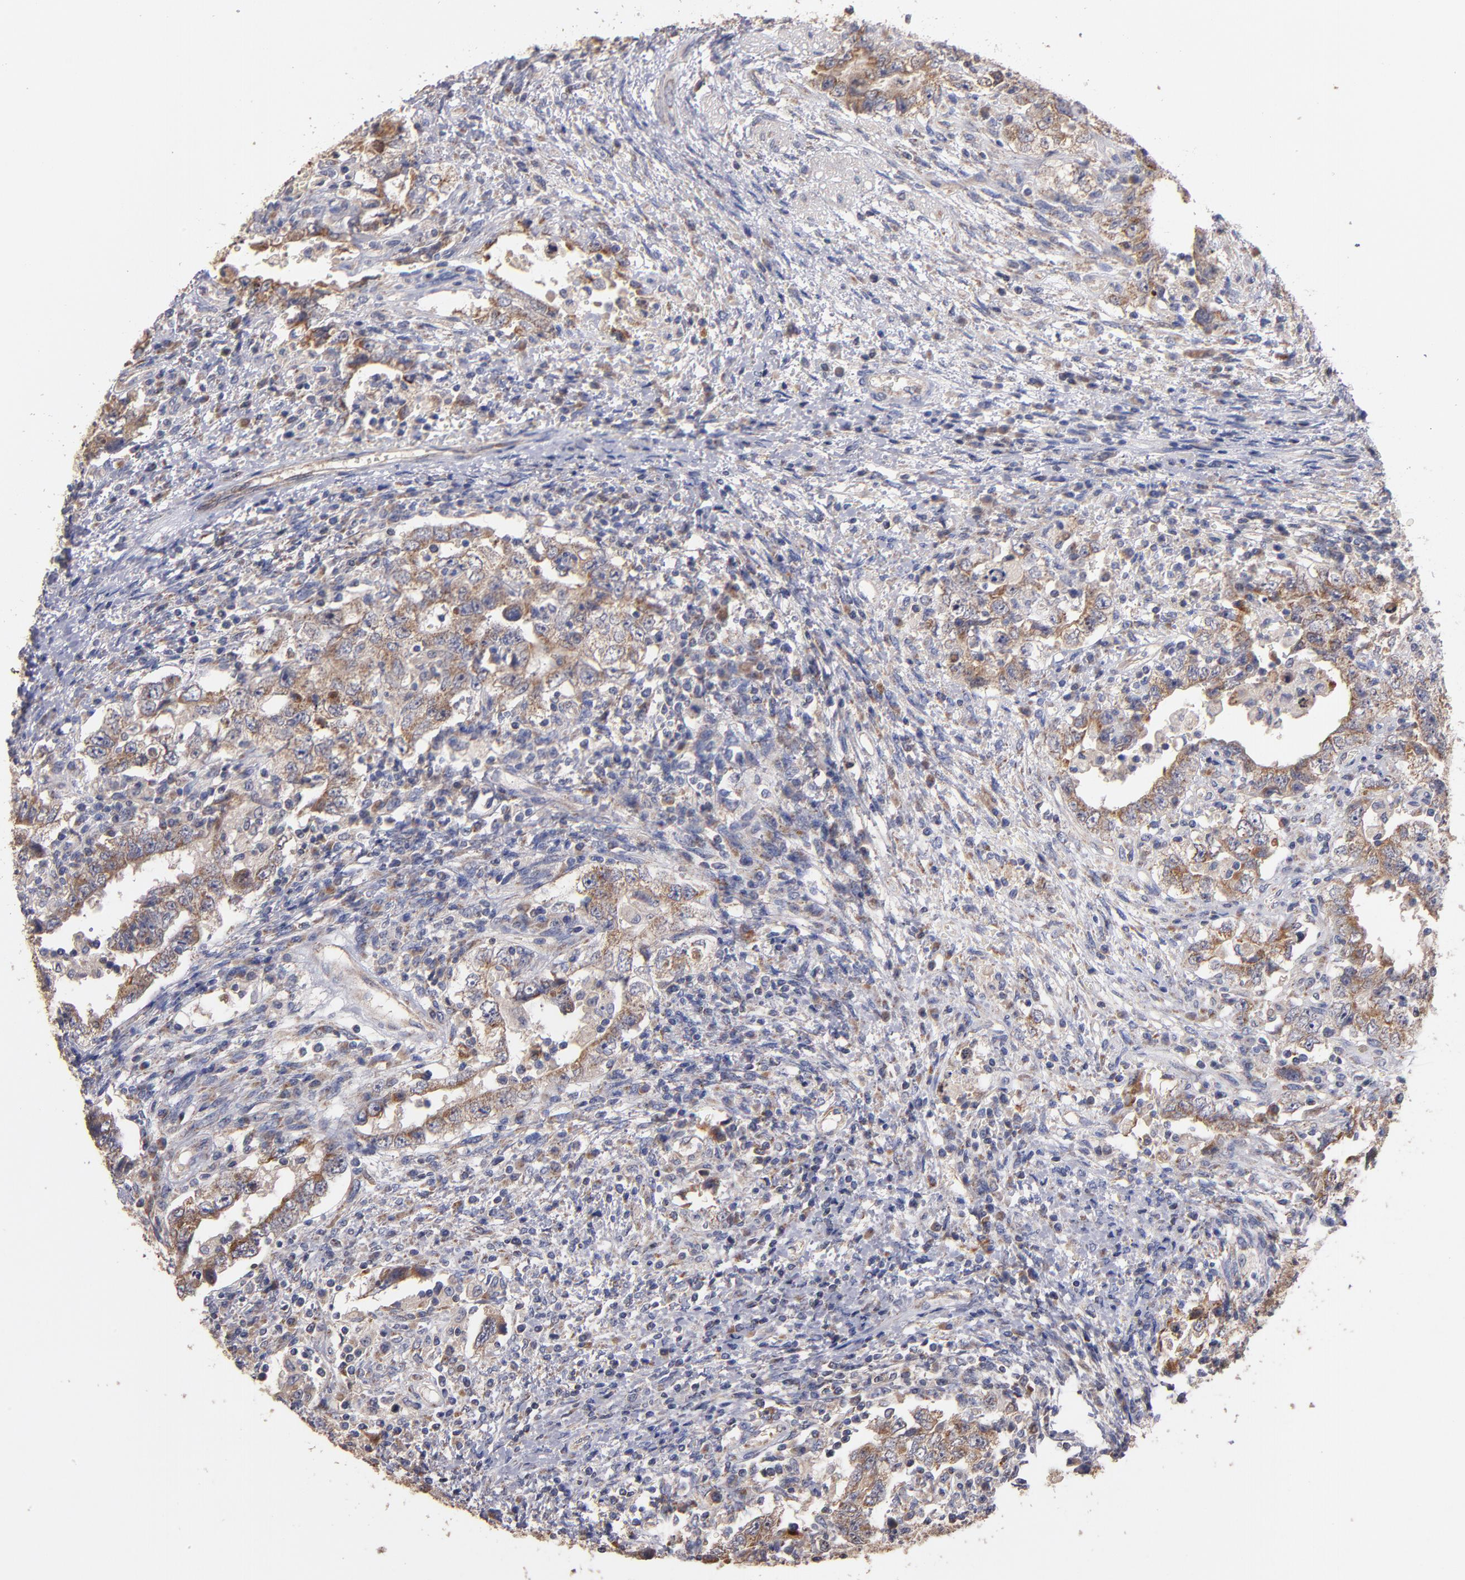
{"staining": {"intensity": "moderate", "quantity": ">75%", "location": "cytoplasmic/membranous"}, "tissue": "testis cancer", "cell_type": "Tumor cells", "image_type": "cancer", "snomed": [{"axis": "morphology", "description": "Carcinoma, Embryonal, NOS"}, {"axis": "topography", "description": "Testis"}], "caption": "Testis cancer stained for a protein displays moderate cytoplasmic/membranous positivity in tumor cells.", "gene": "DIABLO", "patient": {"sex": "male", "age": 26}}